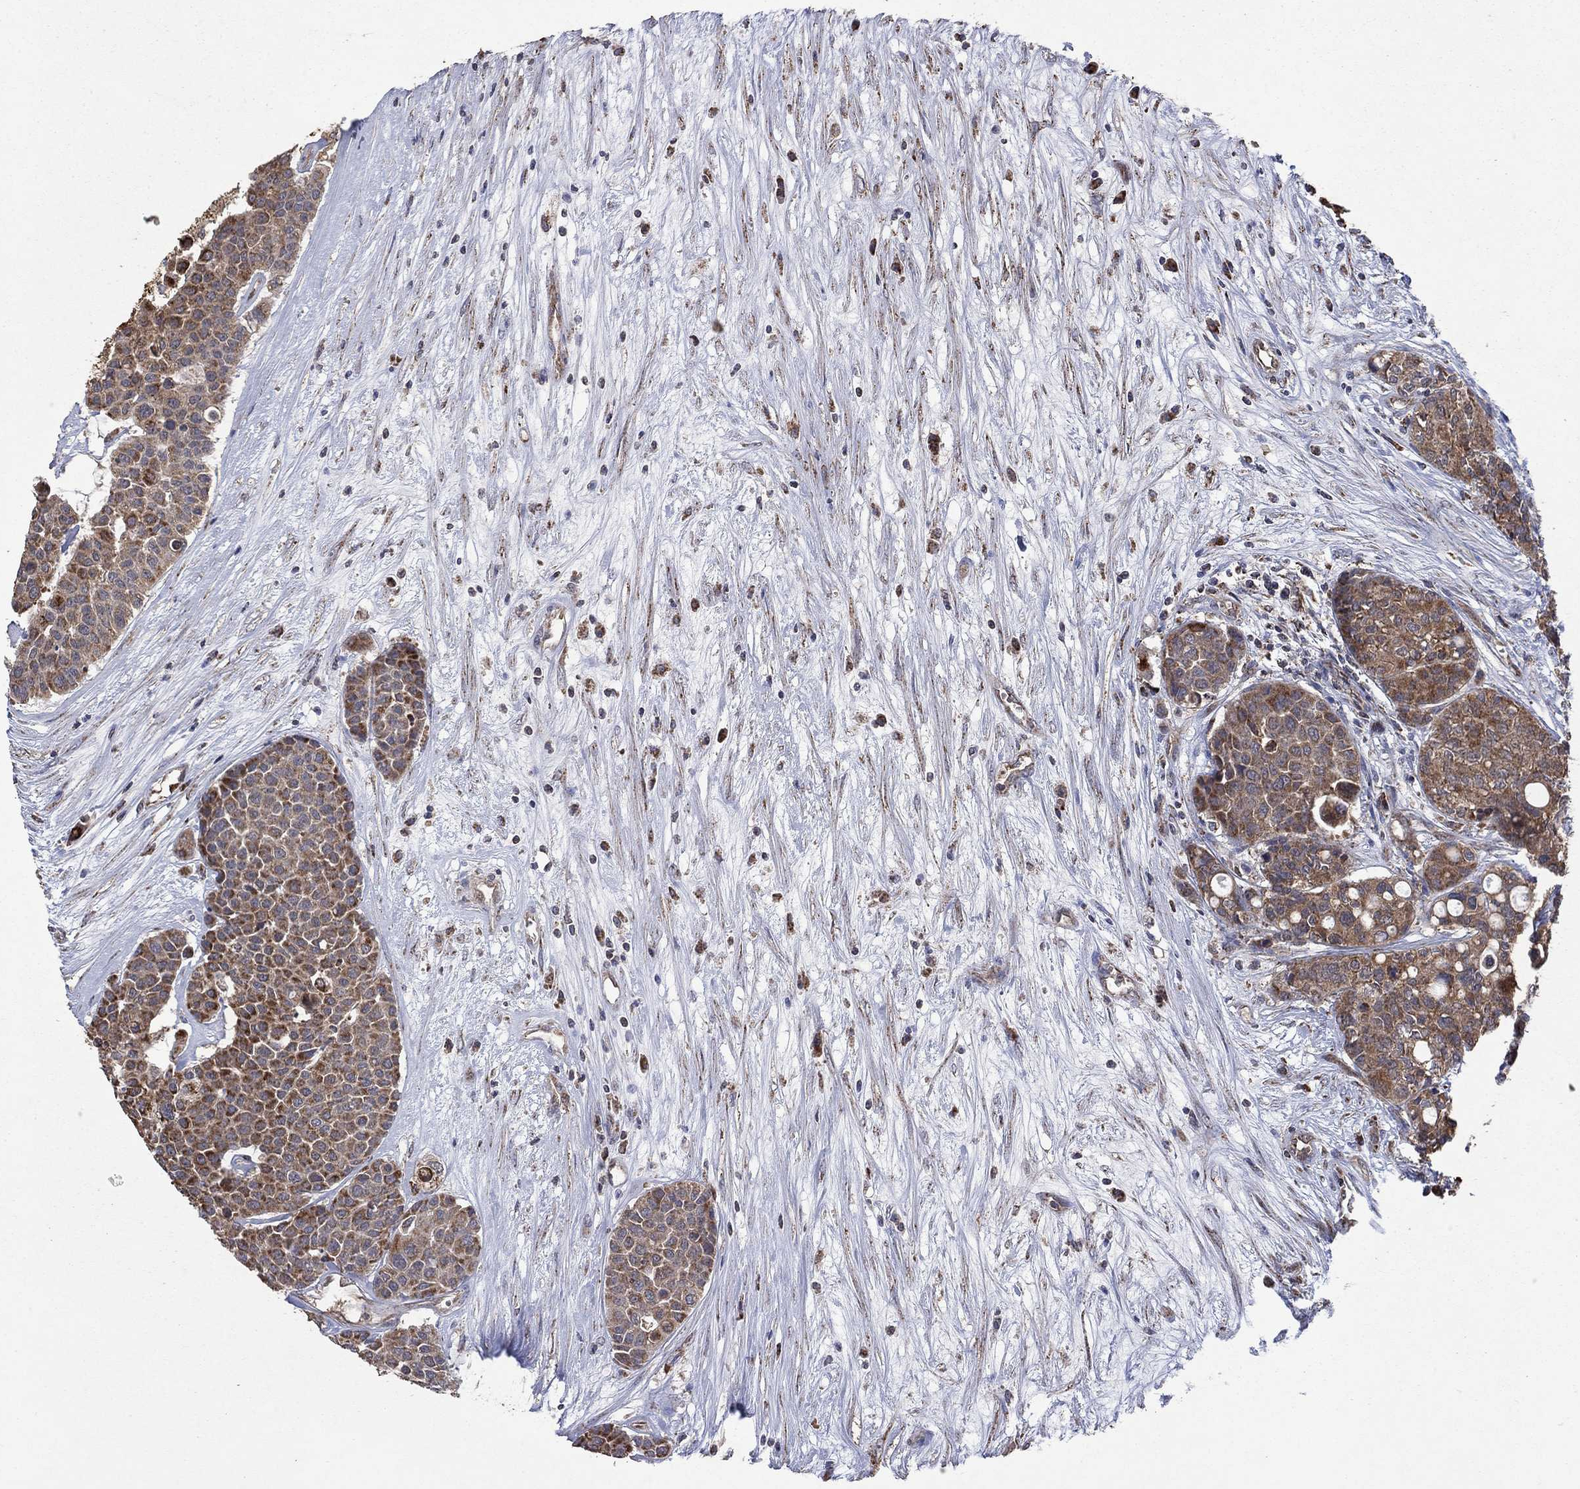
{"staining": {"intensity": "strong", "quantity": "25%-75%", "location": "cytoplasmic/membranous"}, "tissue": "carcinoid", "cell_type": "Tumor cells", "image_type": "cancer", "snomed": [{"axis": "morphology", "description": "Carcinoid, malignant, NOS"}, {"axis": "topography", "description": "Colon"}], "caption": "A high-resolution micrograph shows IHC staining of carcinoid, which exhibits strong cytoplasmic/membranous expression in approximately 25%-75% of tumor cells. (Brightfield microscopy of DAB IHC at high magnification).", "gene": "DPH1", "patient": {"sex": "male", "age": 81}}